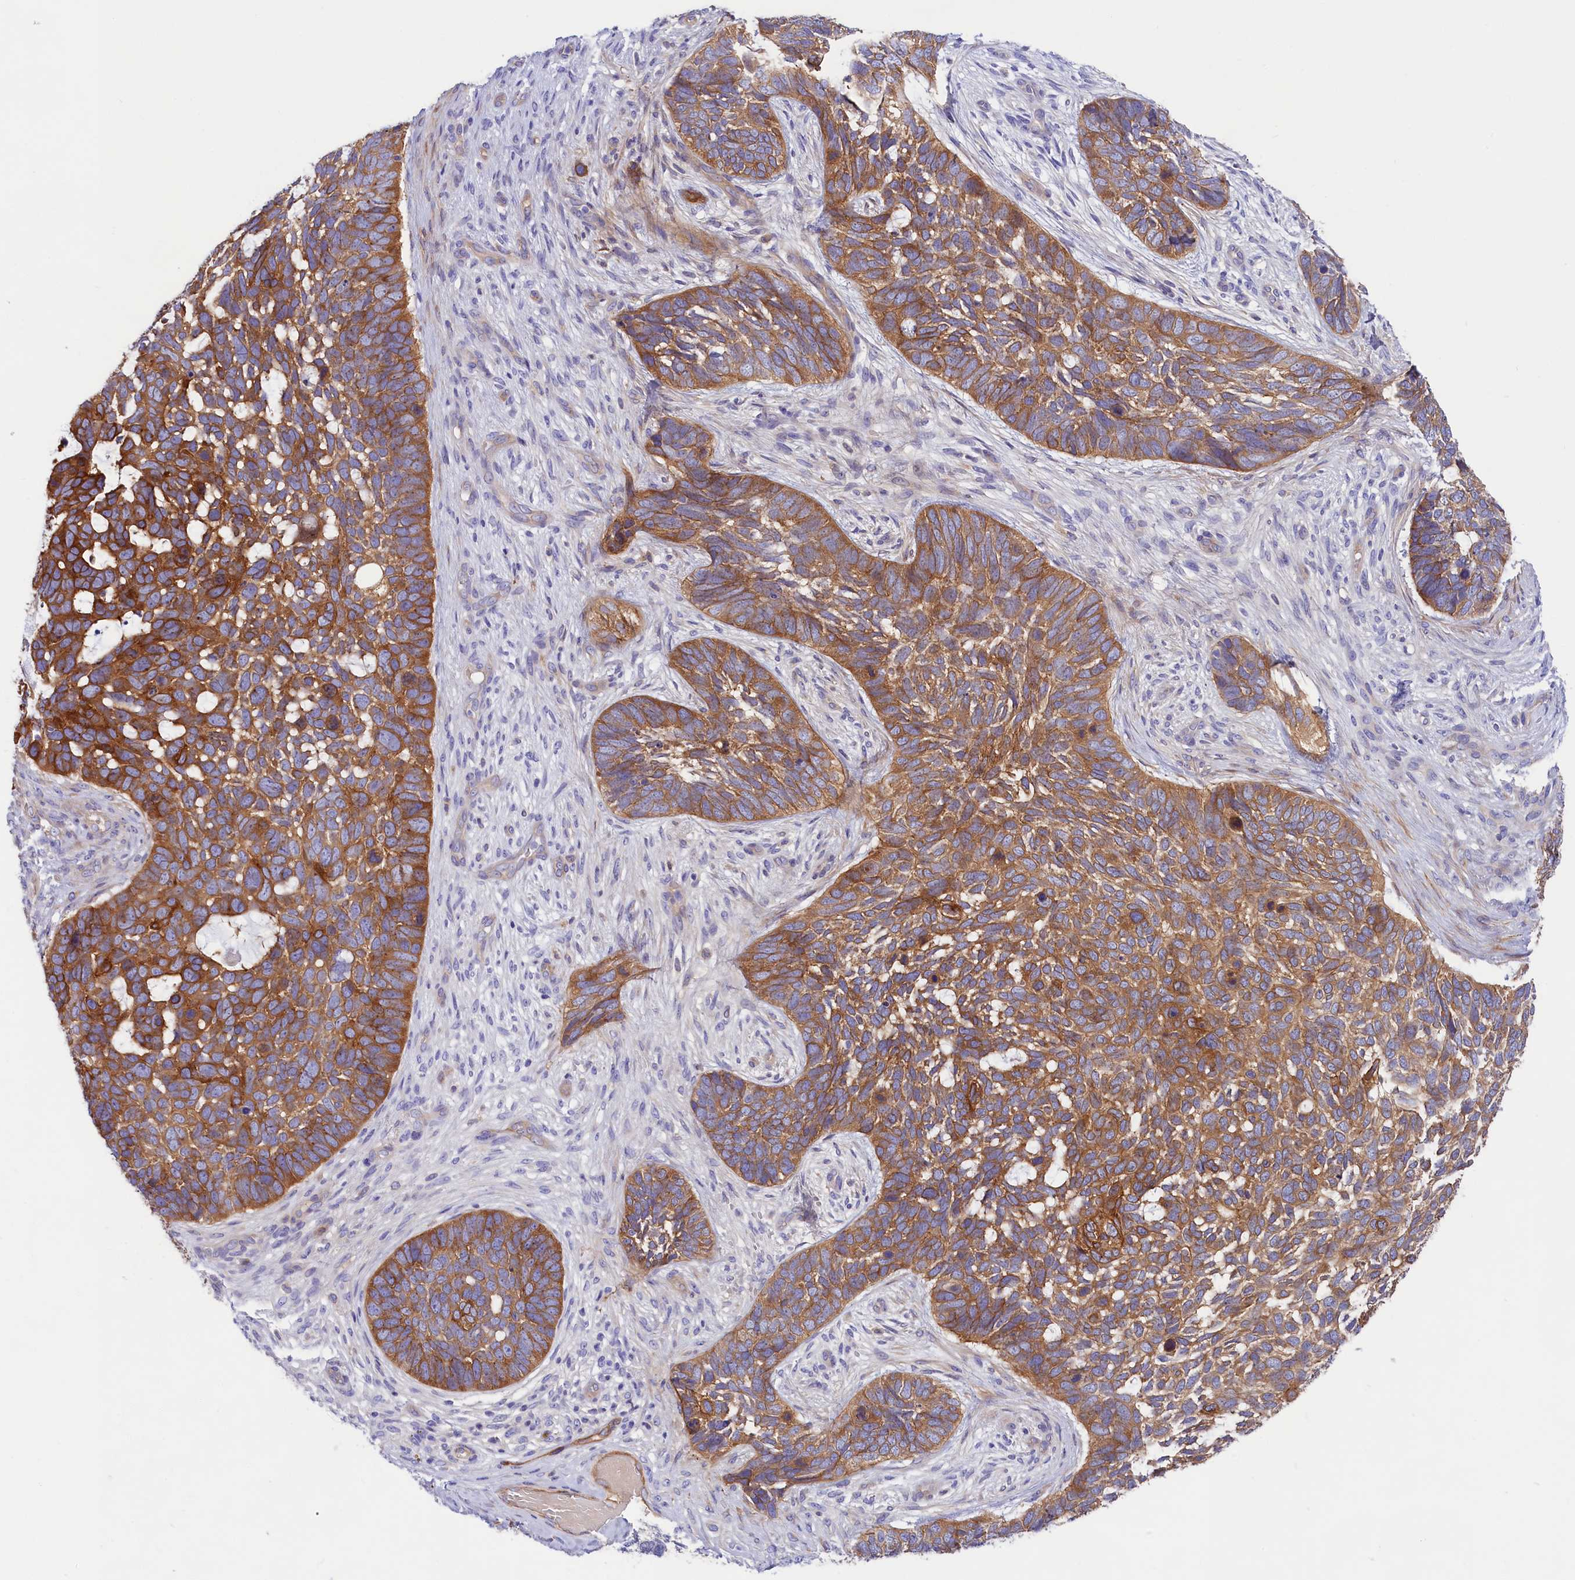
{"staining": {"intensity": "strong", "quantity": ">75%", "location": "cytoplasmic/membranous"}, "tissue": "skin cancer", "cell_type": "Tumor cells", "image_type": "cancer", "snomed": [{"axis": "morphology", "description": "Basal cell carcinoma"}, {"axis": "topography", "description": "Skin"}], "caption": "A high amount of strong cytoplasmic/membranous expression is identified in approximately >75% of tumor cells in basal cell carcinoma (skin) tissue. The staining was performed using DAB (3,3'-diaminobenzidine), with brown indicating positive protein expression. Nuclei are stained blue with hematoxylin.", "gene": "PPP1R13L", "patient": {"sex": "male", "age": 88}}